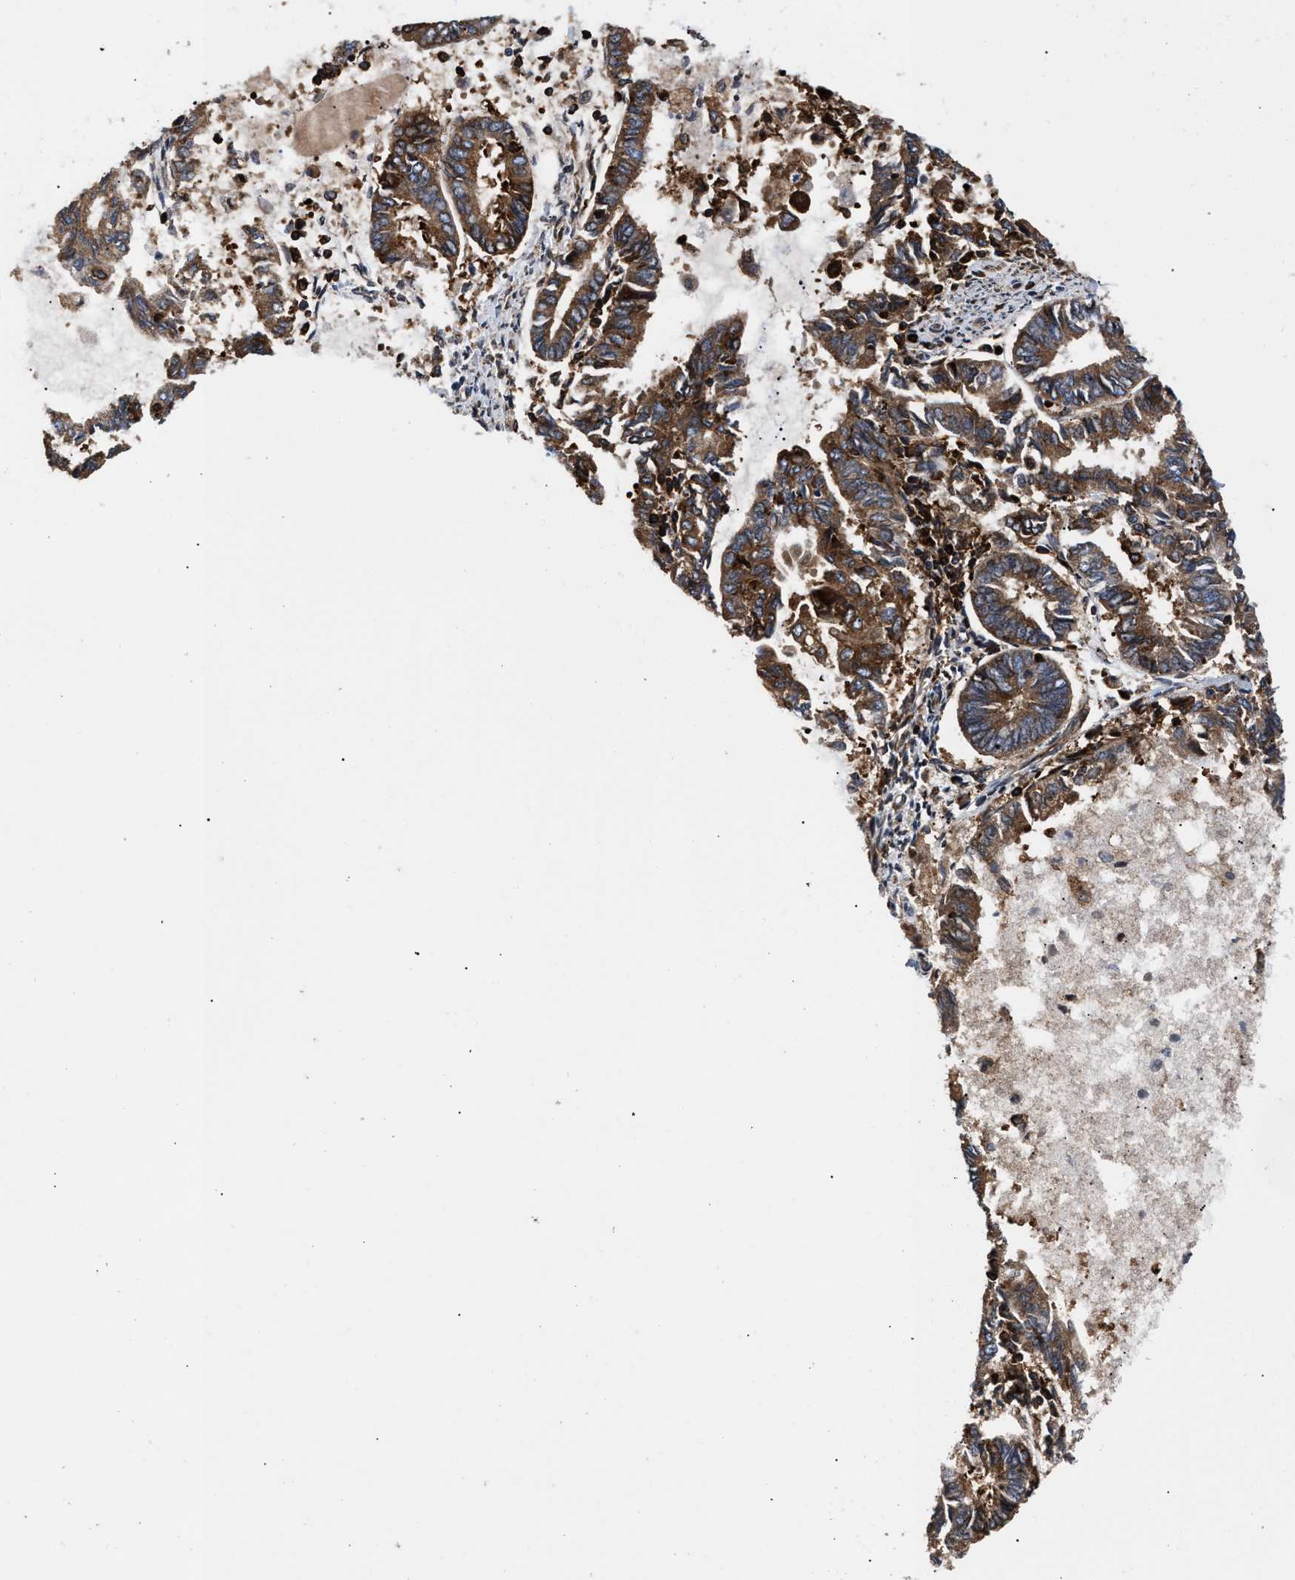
{"staining": {"intensity": "moderate", "quantity": ">75%", "location": "cytoplasmic/membranous"}, "tissue": "endometrial cancer", "cell_type": "Tumor cells", "image_type": "cancer", "snomed": [{"axis": "morphology", "description": "Adenocarcinoma, NOS"}, {"axis": "topography", "description": "Endometrium"}], "caption": "Immunohistochemical staining of human endometrial adenocarcinoma demonstrates moderate cytoplasmic/membranous protein staining in approximately >75% of tumor cells. Using DAB (brown) and hematoxylin (blue) stains, captured at high magnification using brightfield microscopy.", "gene": "KYAT1", "patient": {"sex": "female", "age": 86}}